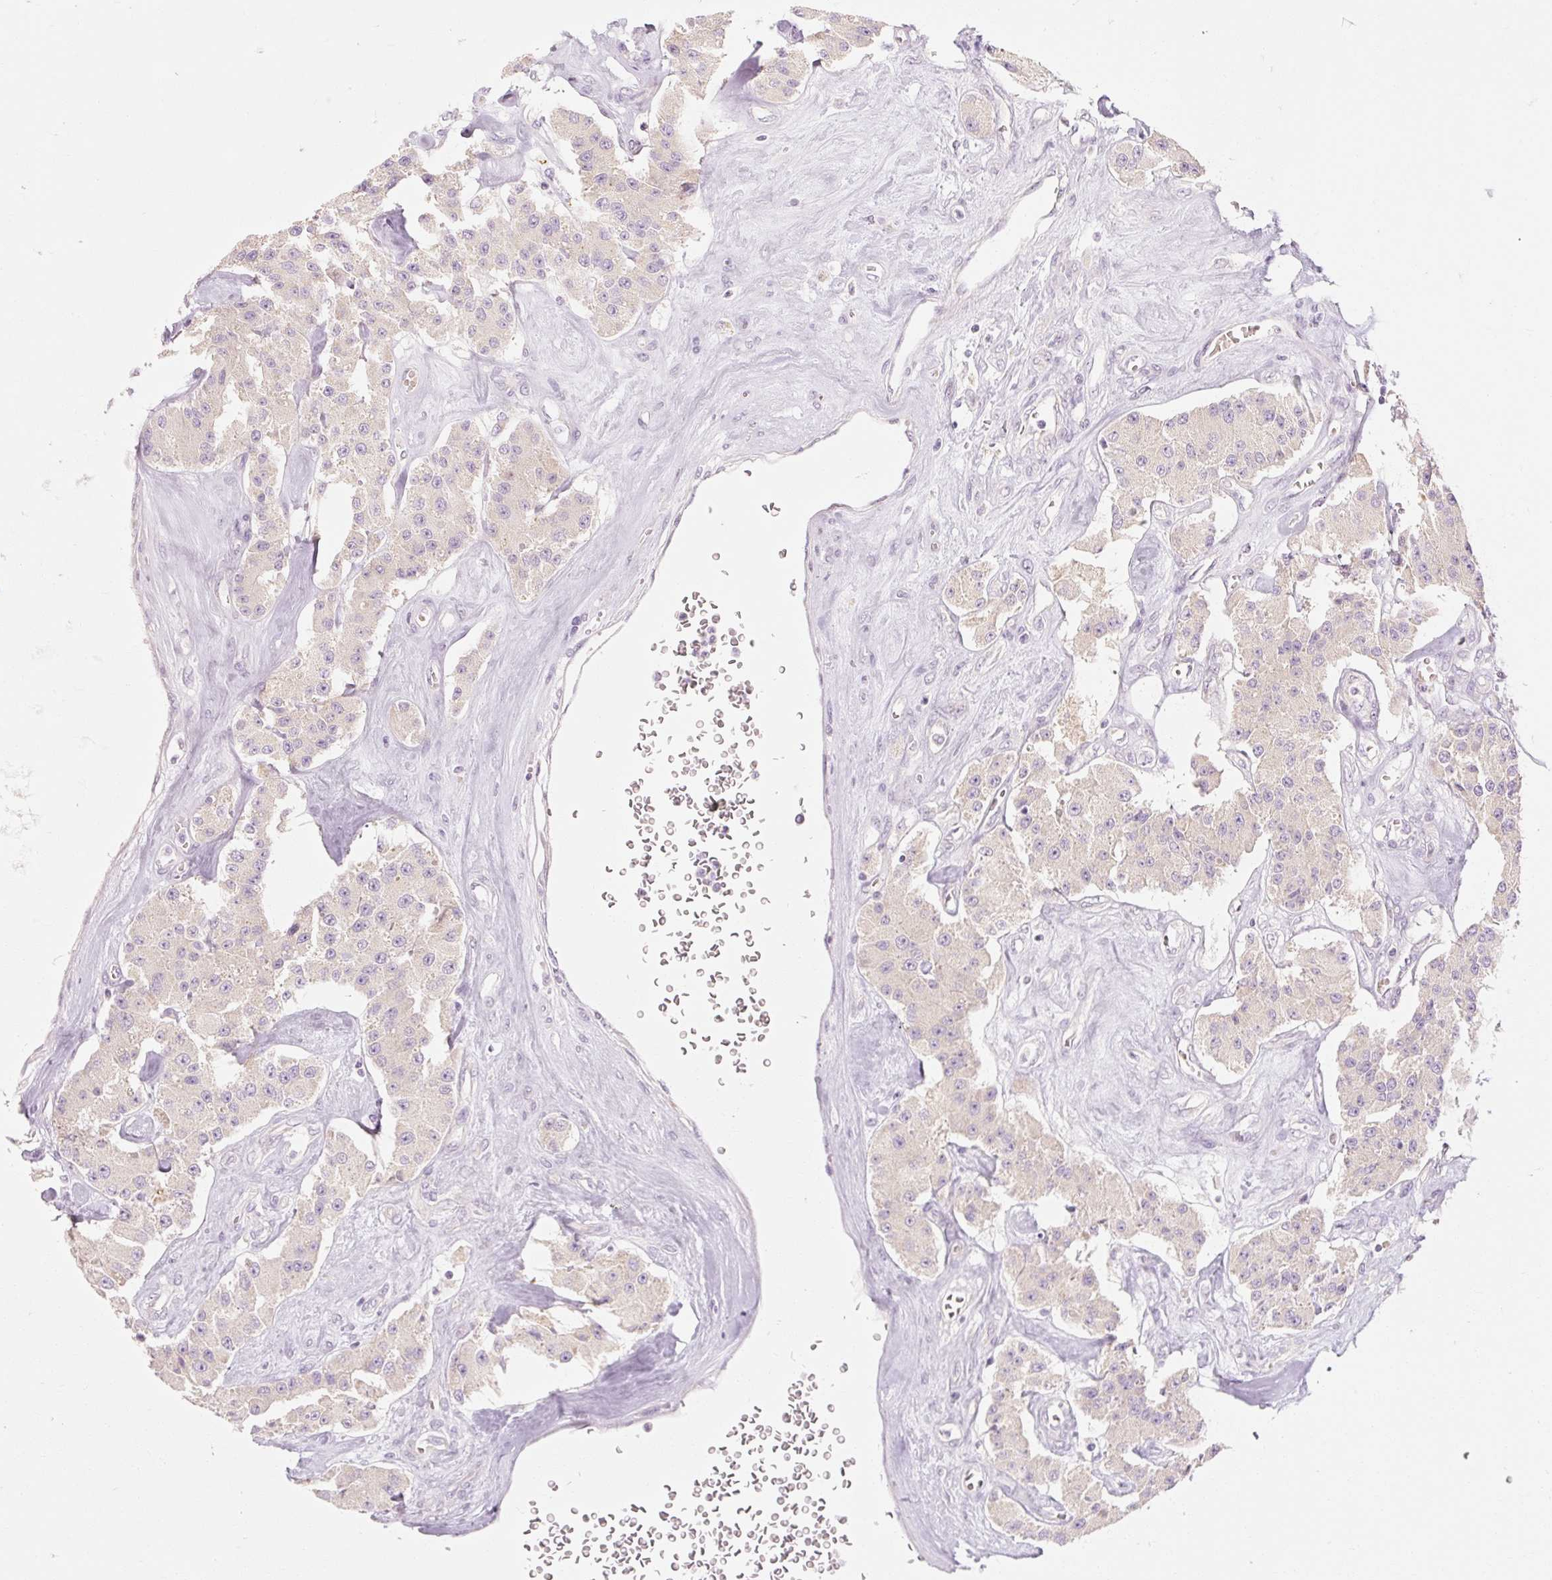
{"staining": {"intensity": "weak", "quantity": "<25%", "location": "cytoplasmic/membranous"}, "tissue": "carcinoid", "cell_type": "Tumor cells", "image_type": "cancer", "snomed": [{"axis": "morphology", "description": "Carcinoid, malignant, NOS"}, {"axis": "topography", "description": "Pancreas"}], "caption": "Immunohistochemical staining of human carcinoid reveals no significant expression in tumor cells. Brightfield microscopy of immunohistochemistry stained with DAB (3,3'-diaminobenzidine) (brown) and hematoxylin (blue), captured at high magnification.", "gene": "MYO1D", "patient": {"sex": "male", "age": 41}}